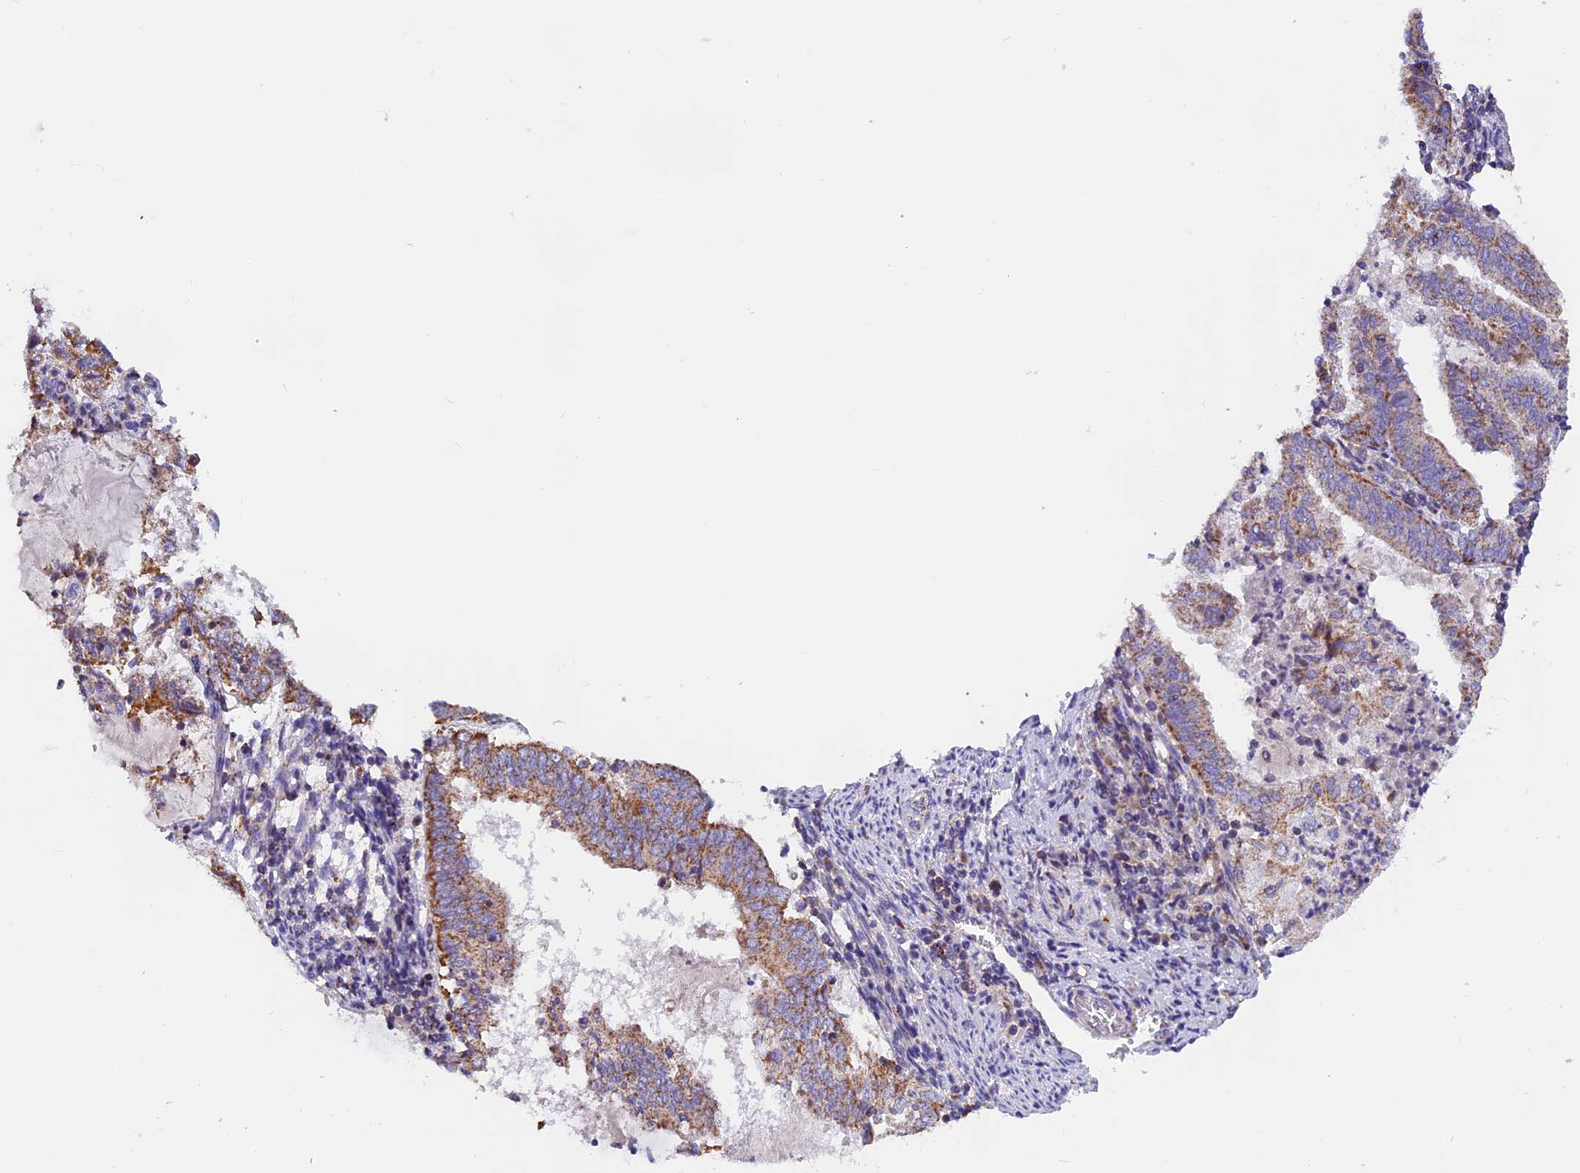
{"staining": {"intensity": "moderate", "quantity": ">75%", "location": "cytoplasmic/membranous"}, "tissue": "endometrial cancer", "cell_type": "Tumor cells", "image_type": "cancer", "snomed": [{"axis": "morphology", "description": "Adenocarcinoma, NOS"}, {"axis": "topography", "description": "Endometrium"}], "caption": "IHC (DAB) staining of human endometrial adenocarcinoma demonstrates moderate cytoplasmic/membranous protein expression in about >75% of tumor cells.", "gene": "MGME1", "patient": {"sex": "female", "age": 80}}